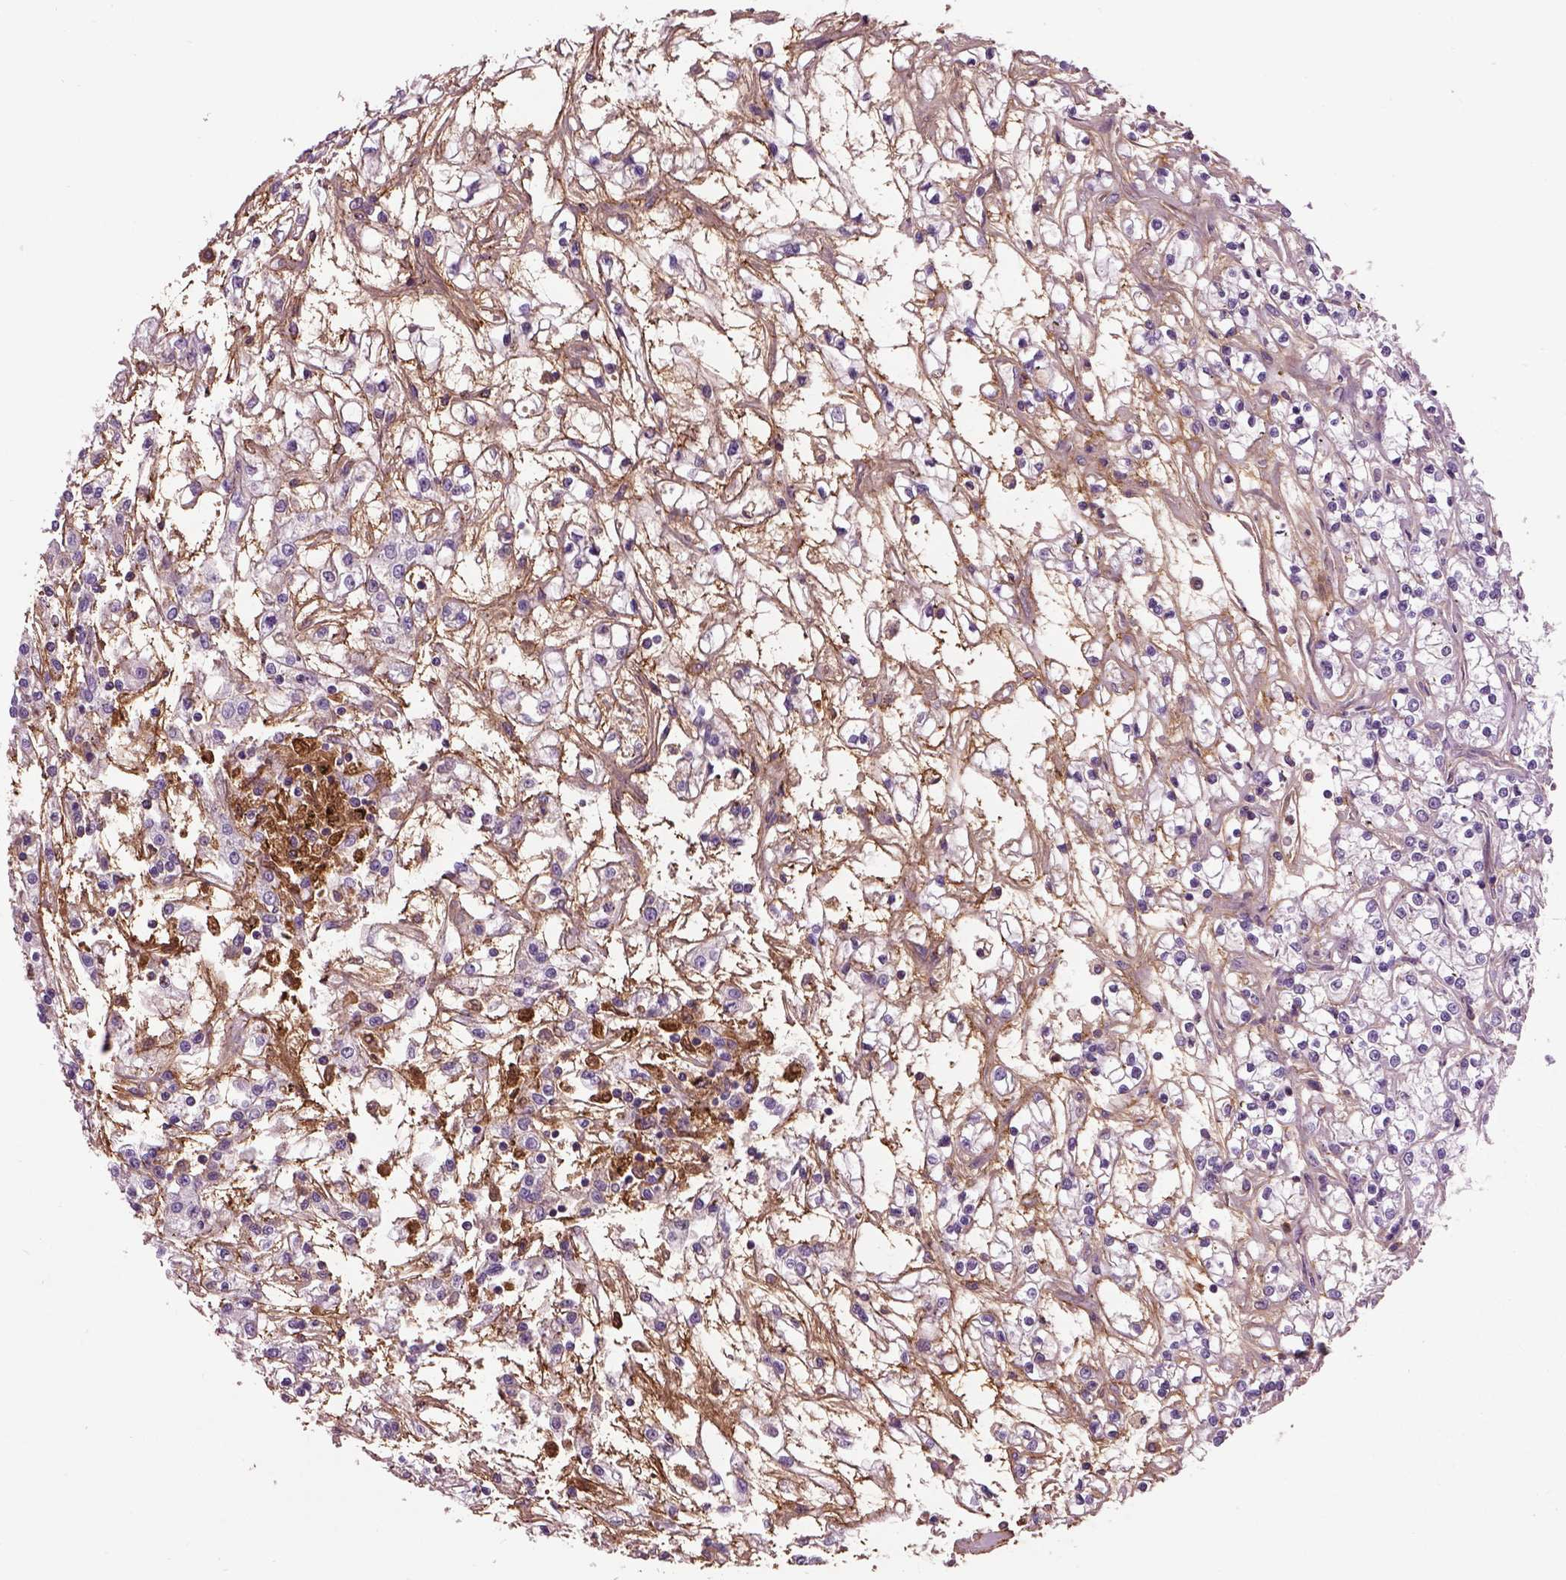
{"staining": {"intensity": "negative", "quantity": "none", "location": "none"}, "tissue": "renal cancer", "cell_type": "Tumor cells", "image_type": "cancer", "snomed": [{"axis": "morphology", "description": "Adenocarcinoma, NOS"}, {"axis": "topography", "description": "Kidney"}], "caption": "Renal cancer stained for a protein using immunohistochemistry (IHC) displays no positivity tumor cells.", "gene": "EMILIN2", "patient": {"sex": "female", "age": 59}}